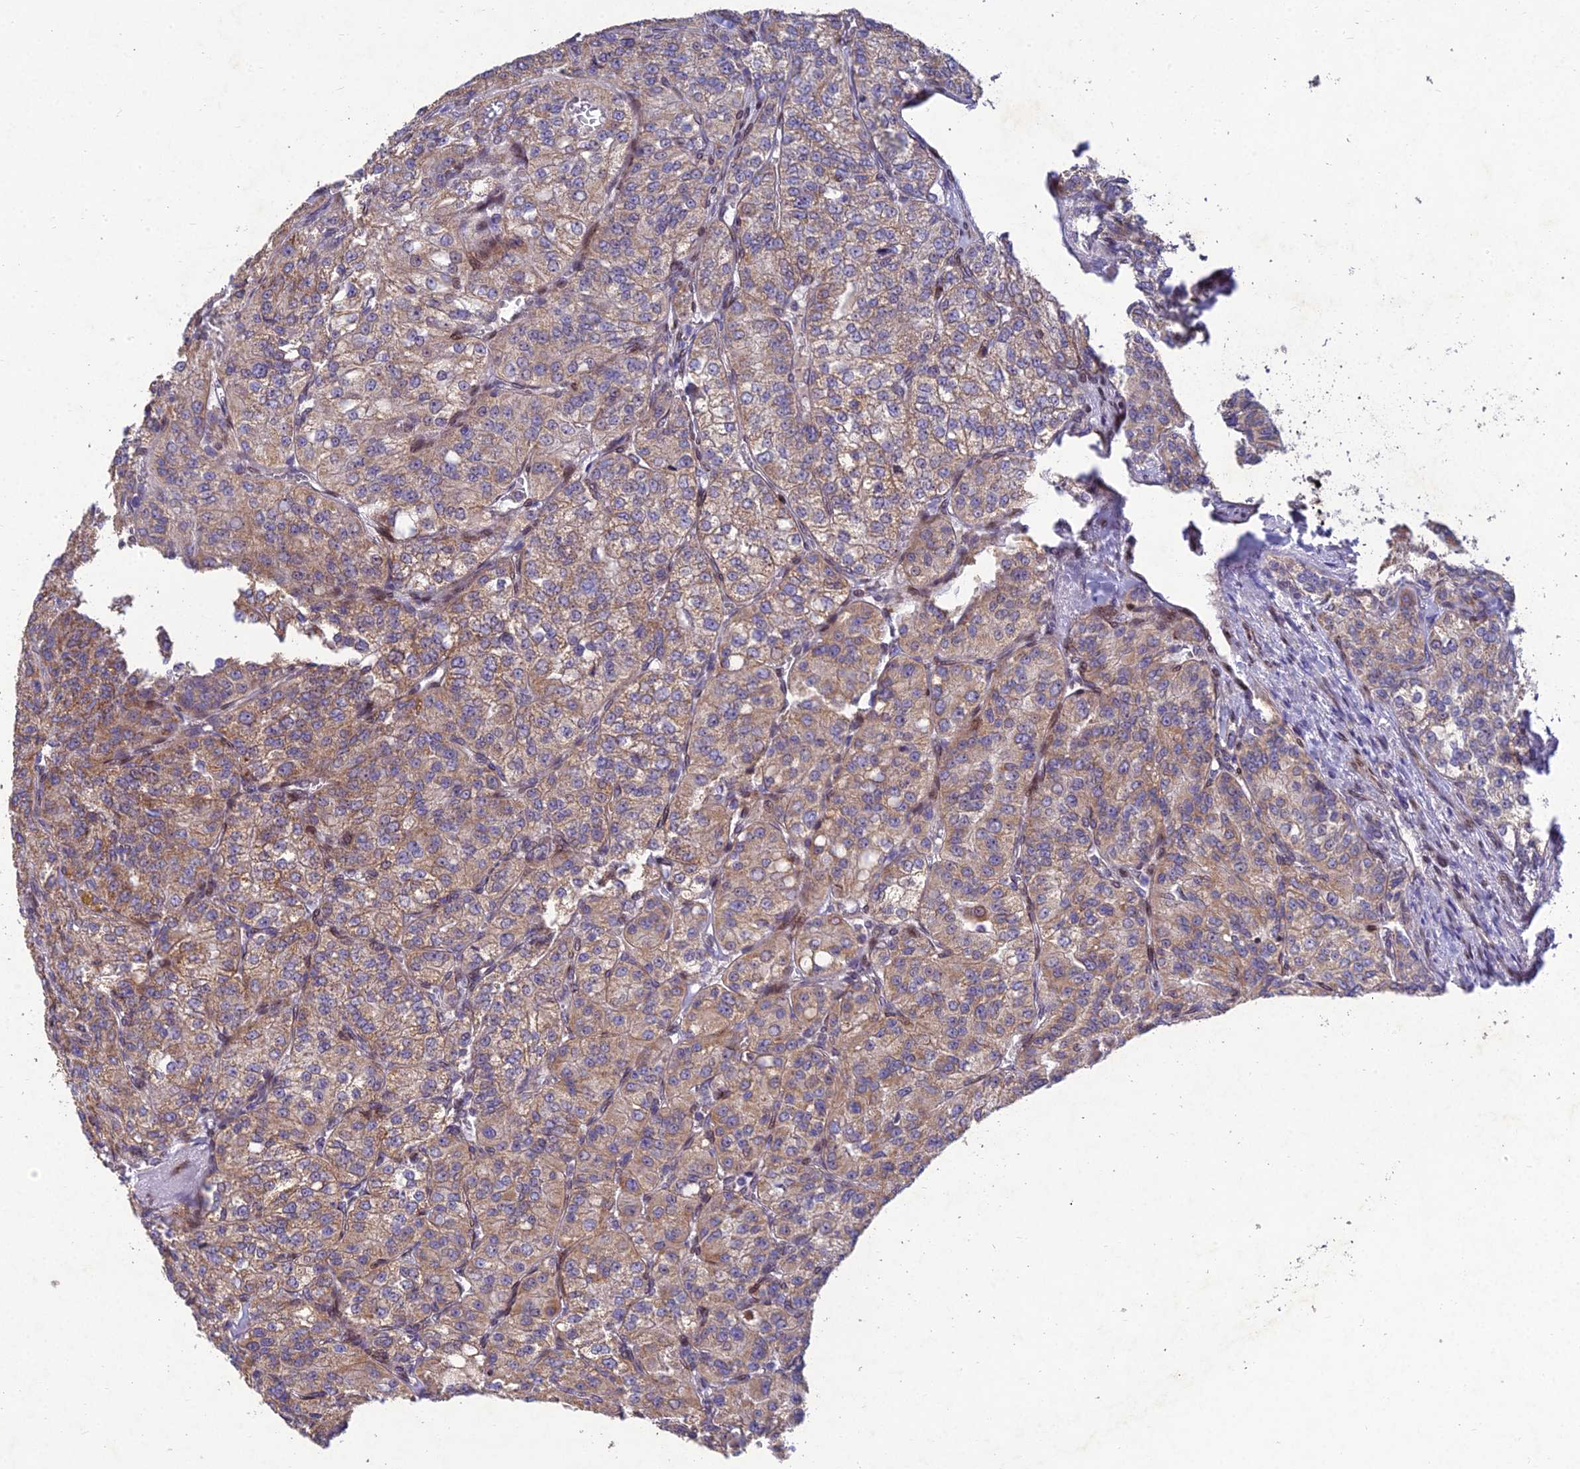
{"staining": {"intensity": "weak", "quantity": ">75%", "location": "cytoplasmic/membranous"}, "tissue": "renal cancer", "cell_type": "Tumor cells", "image_type": "cancer", "snomed": [{"axis": "morphology", "description": "Adenocarcinoma, NOS"}, {"axis": "topography", "description": "Kidney"}], "caption": "A high-resolution image shows IHC staining of adenocarcinoma (renal), which shows weak cytoplasmic/membranous staining in approximately >75% of tumor cells.", "gene": "MGAT2", "patient": {"sex": "female", "age": 63}}